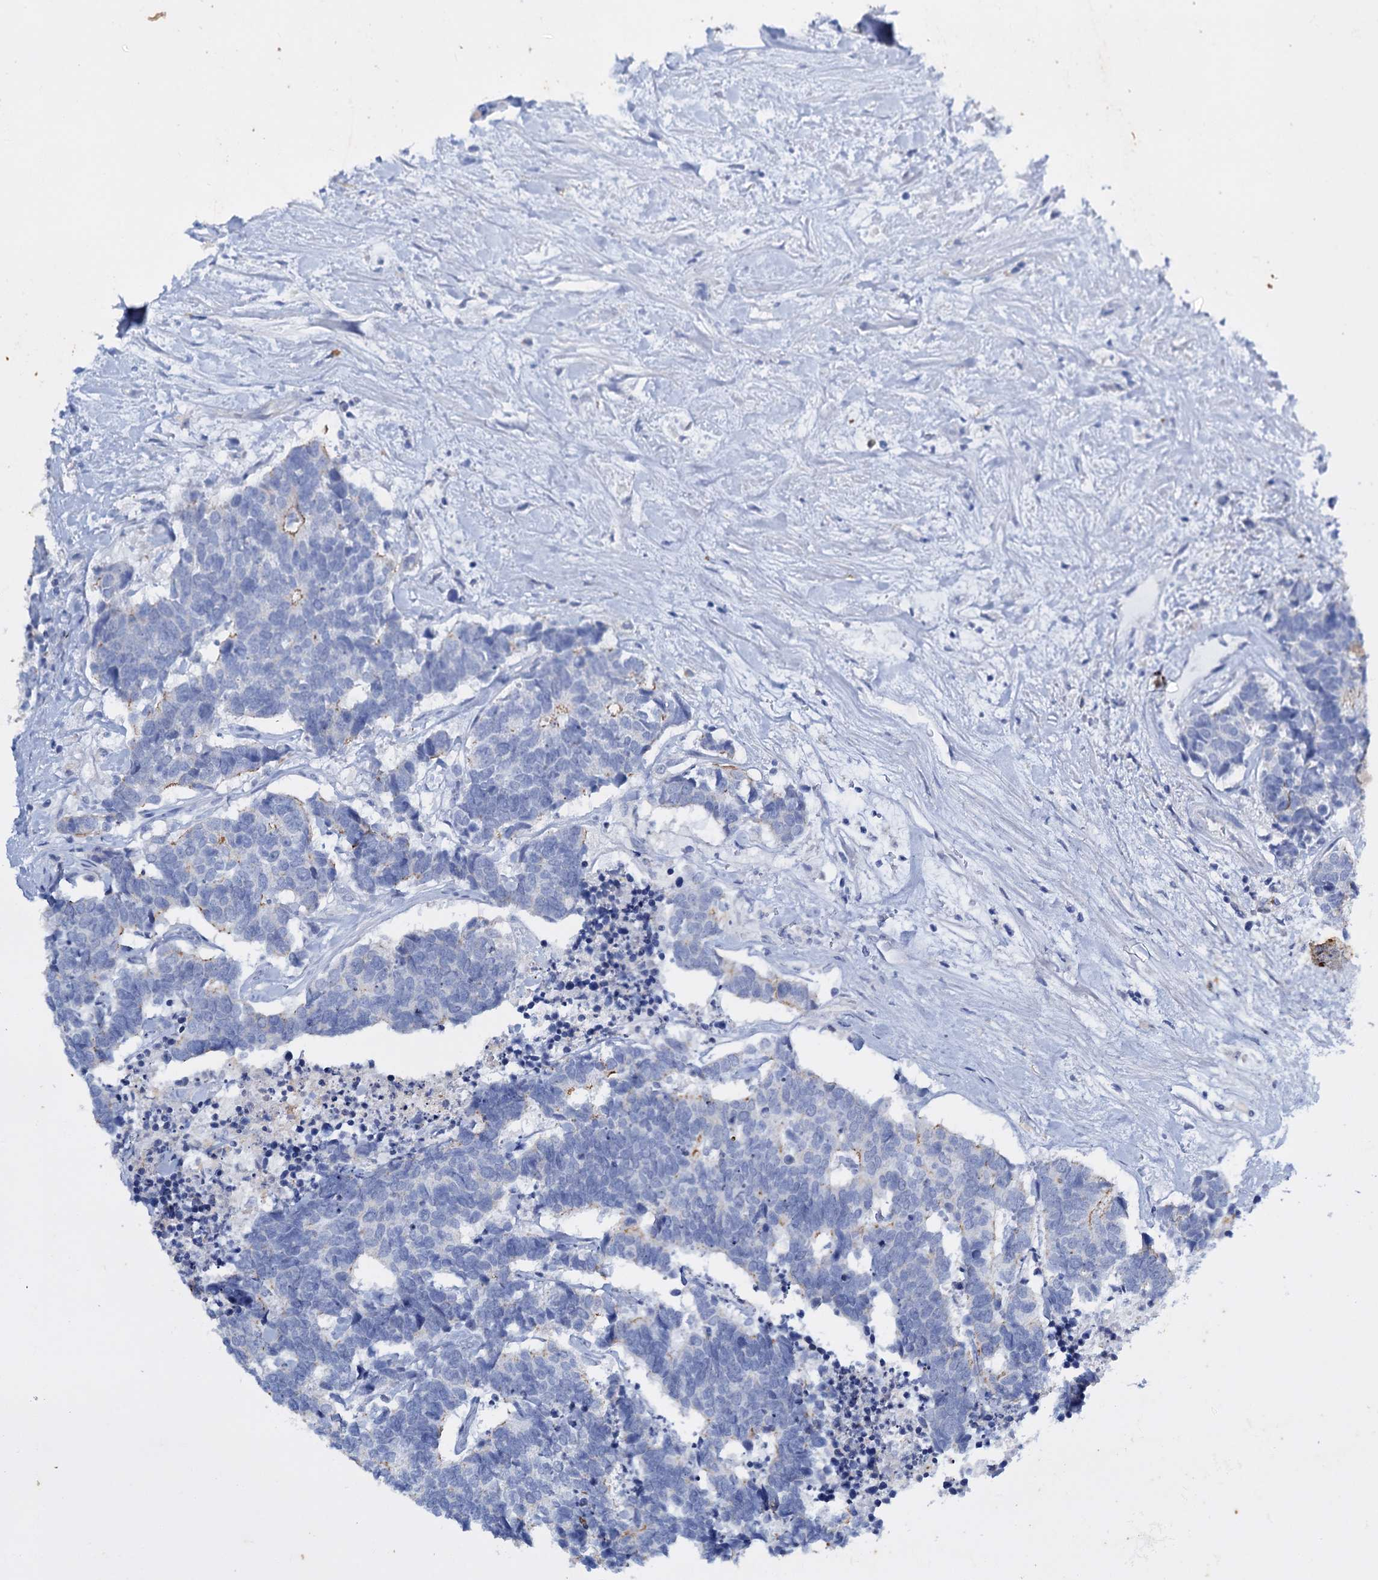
{"staining": {"intensity": "negative", "quantity": "none", "location": "none"}, "tissue": "carcinoid", "cell_type": "Tumor cells", "image_type": "cancer", "snomed": [{"axis": "morphology", "description": "Carcinoma, NOS"}, {"axis": "morphology", "description": "Carcinoid, malignant, NOS"}, {"axis": "topography", "description": "Urinary bladder"}], "caption": "IHC of carcinoid (malignant) reveals no positivity in tumor cells.", "gene": "FAAP20", "patient": {"sex": "male", "age": 57}}